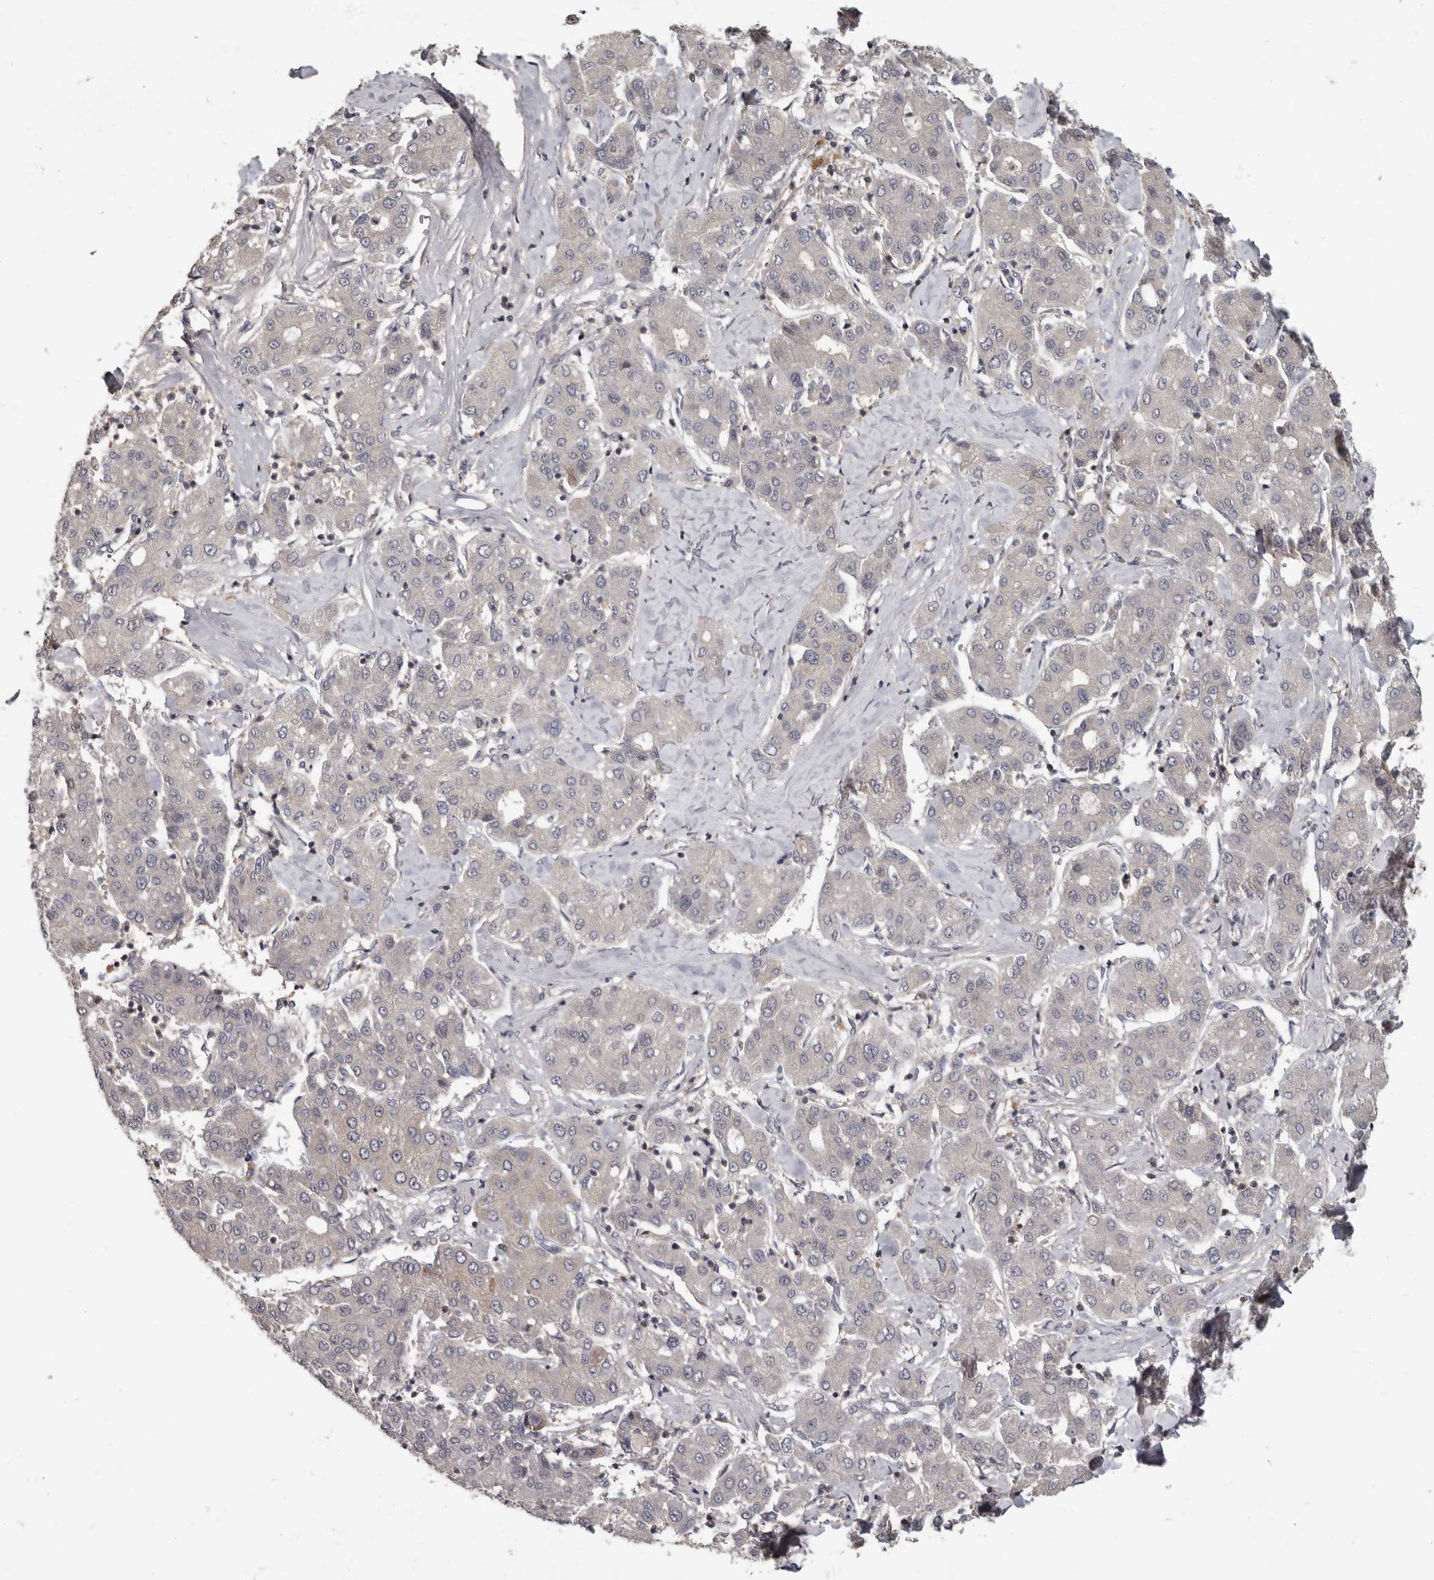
{"staining": {"intensity": "negative", "quantity": "none", "location": "none"}, "tissue": "liver cancer", "cell_type": "Tumor cells", "image_type": "cancer", "snomed": [{"axis": "morphology", "description": "Carcinoma, Hepatocellular, NOS"}, {"axis": "topography", "description": "Liver"}], "caption": "Liver cancer (hepatocellular carcinoma) was stained to show a protein in brown. There is no significant expression in tumor cells. The staining is performed using DAB (3,3'-diaminobenzidine) brown chromogen with nuclei counter-stained in using hematoxylin.", "gene": "ANKRD44", "patient": {"sex": "male", "age": 65}}